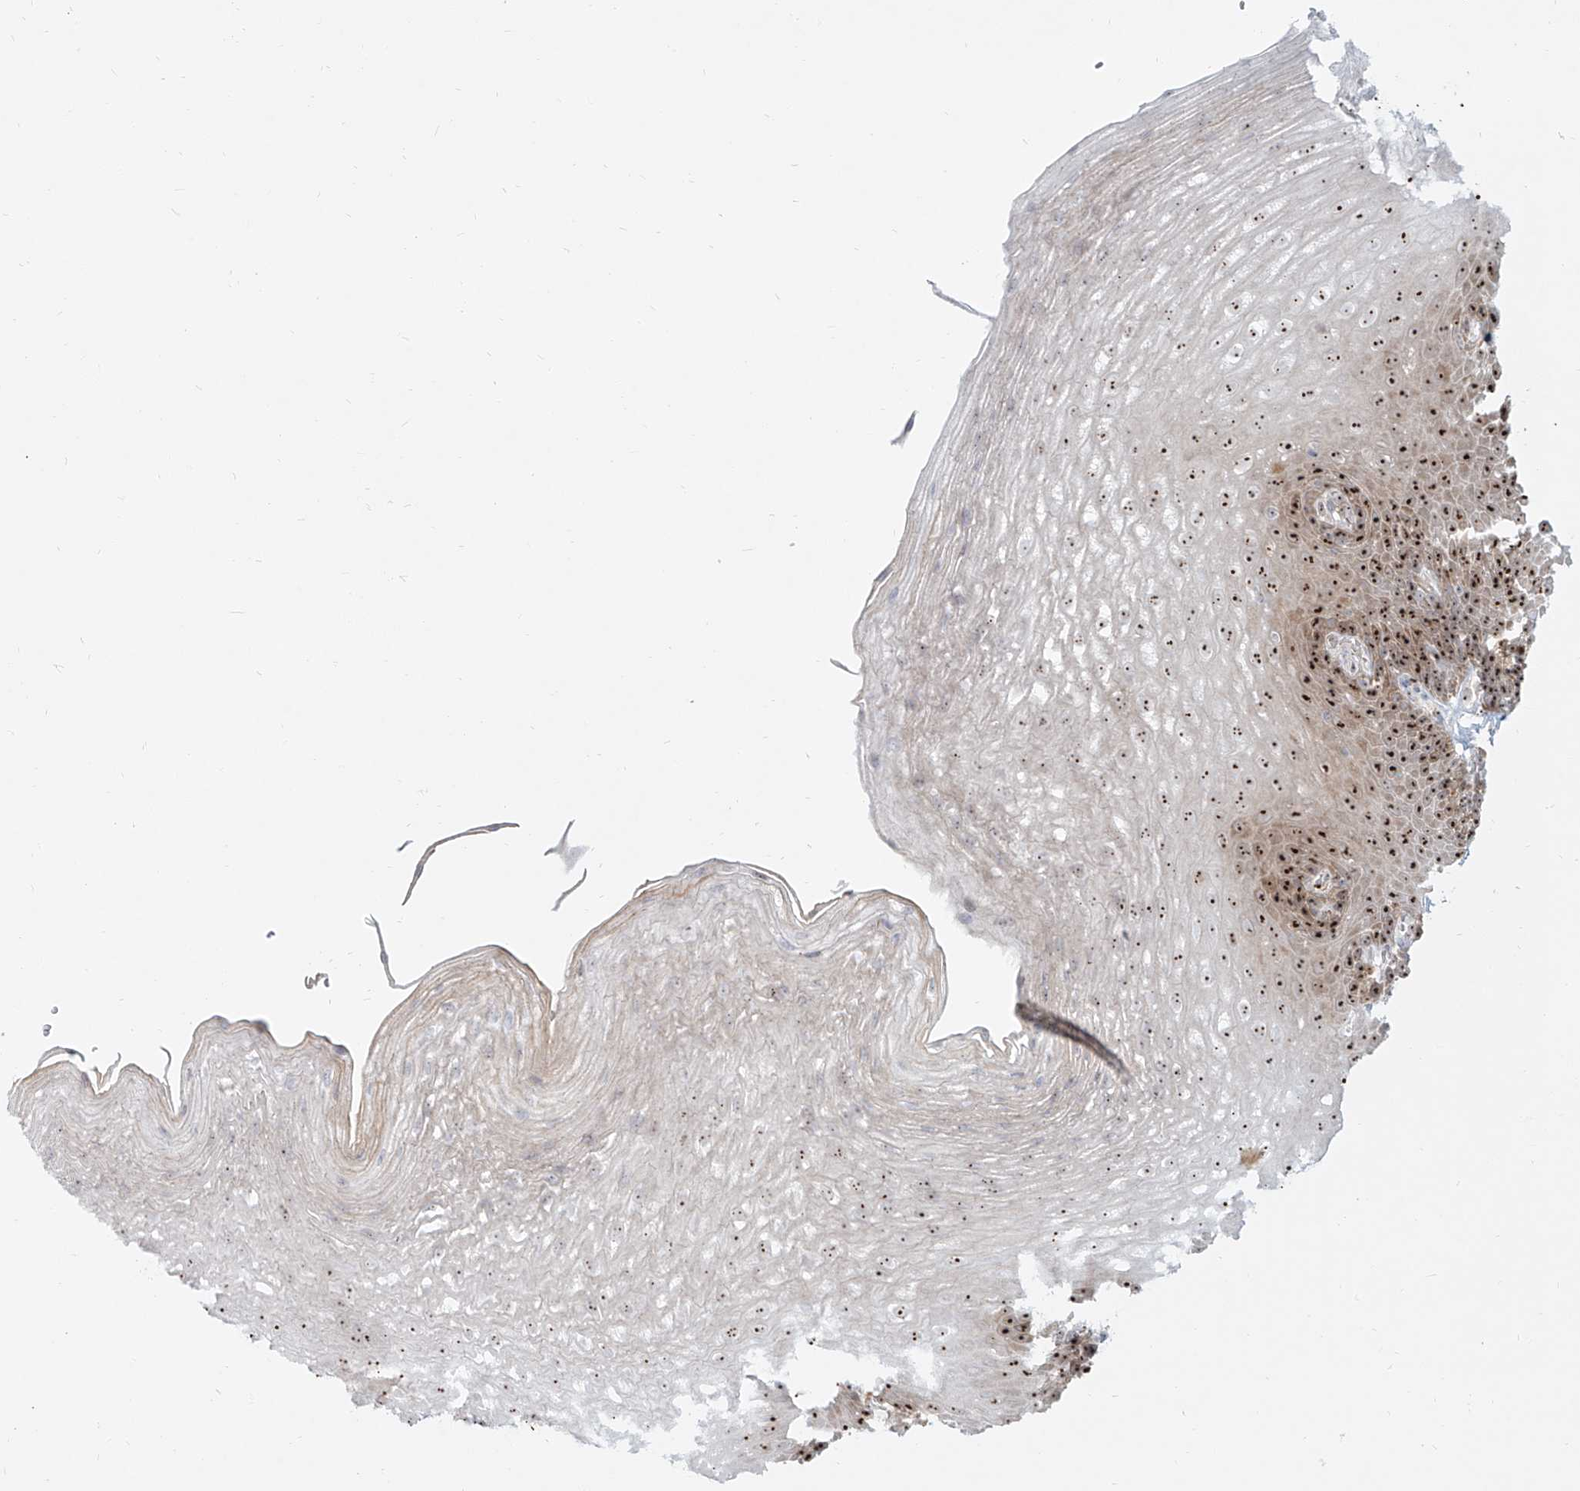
{"staining": {"intensity": "strong", "quantity": ">75%", "location": "cytoplasmic/membranous,nuclear"}, "tissue": "esophagus", "cell_type": "Squamous epithelial cells", "image_type": "normal", "snomed": [{"axis": "morphology", "description": "Normal tissue, NOS"}, {"axis": "topography", "description": "Esophagus"}], "caption": "Immunohistochemistry (IHC) of unremarkable esophagus demonstrates high levels of strong cytoplasmic/membranous,nuclear expression in about >75% of squamous epithelial cells.", "gene": "BYSL", "patient": {"sex": "female", "age": 66}}